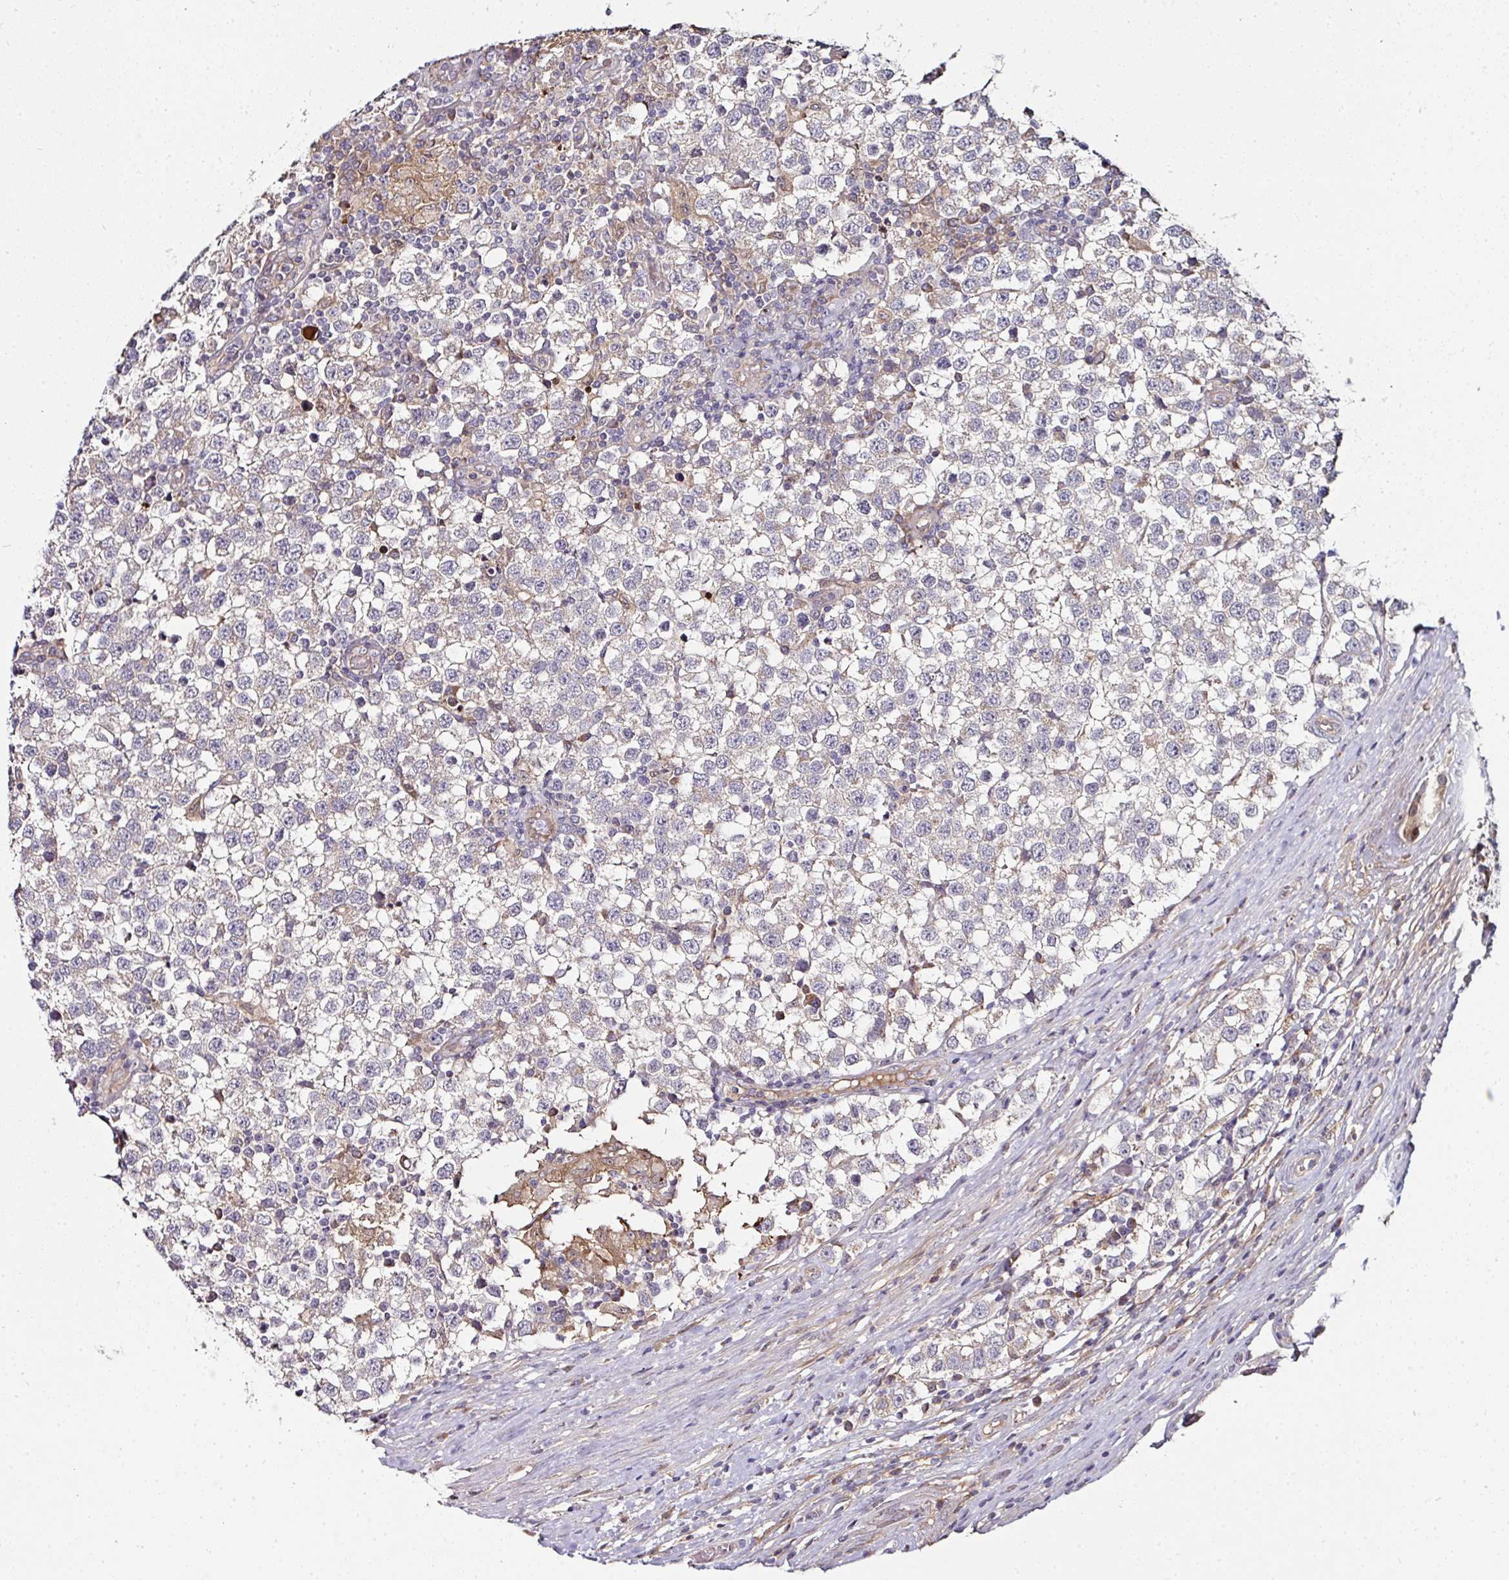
{"staining": {"intensity": "negative", "quantity": "none", "location": "none"}, "tissue": "testis cancer", "cell_type": "Tumor cells", "image_type": "cancer", "snomed": [{"axis": "morphology", "description": "Seminoma, NOS"}, {"axis": "topography", "description": "Testis"}], "caption": "Tumor cells are negative for protein expression in human testis cancer (seminoma).", "gene": "CTDSP2", "patient": {"sex": "male", "age": 34}}